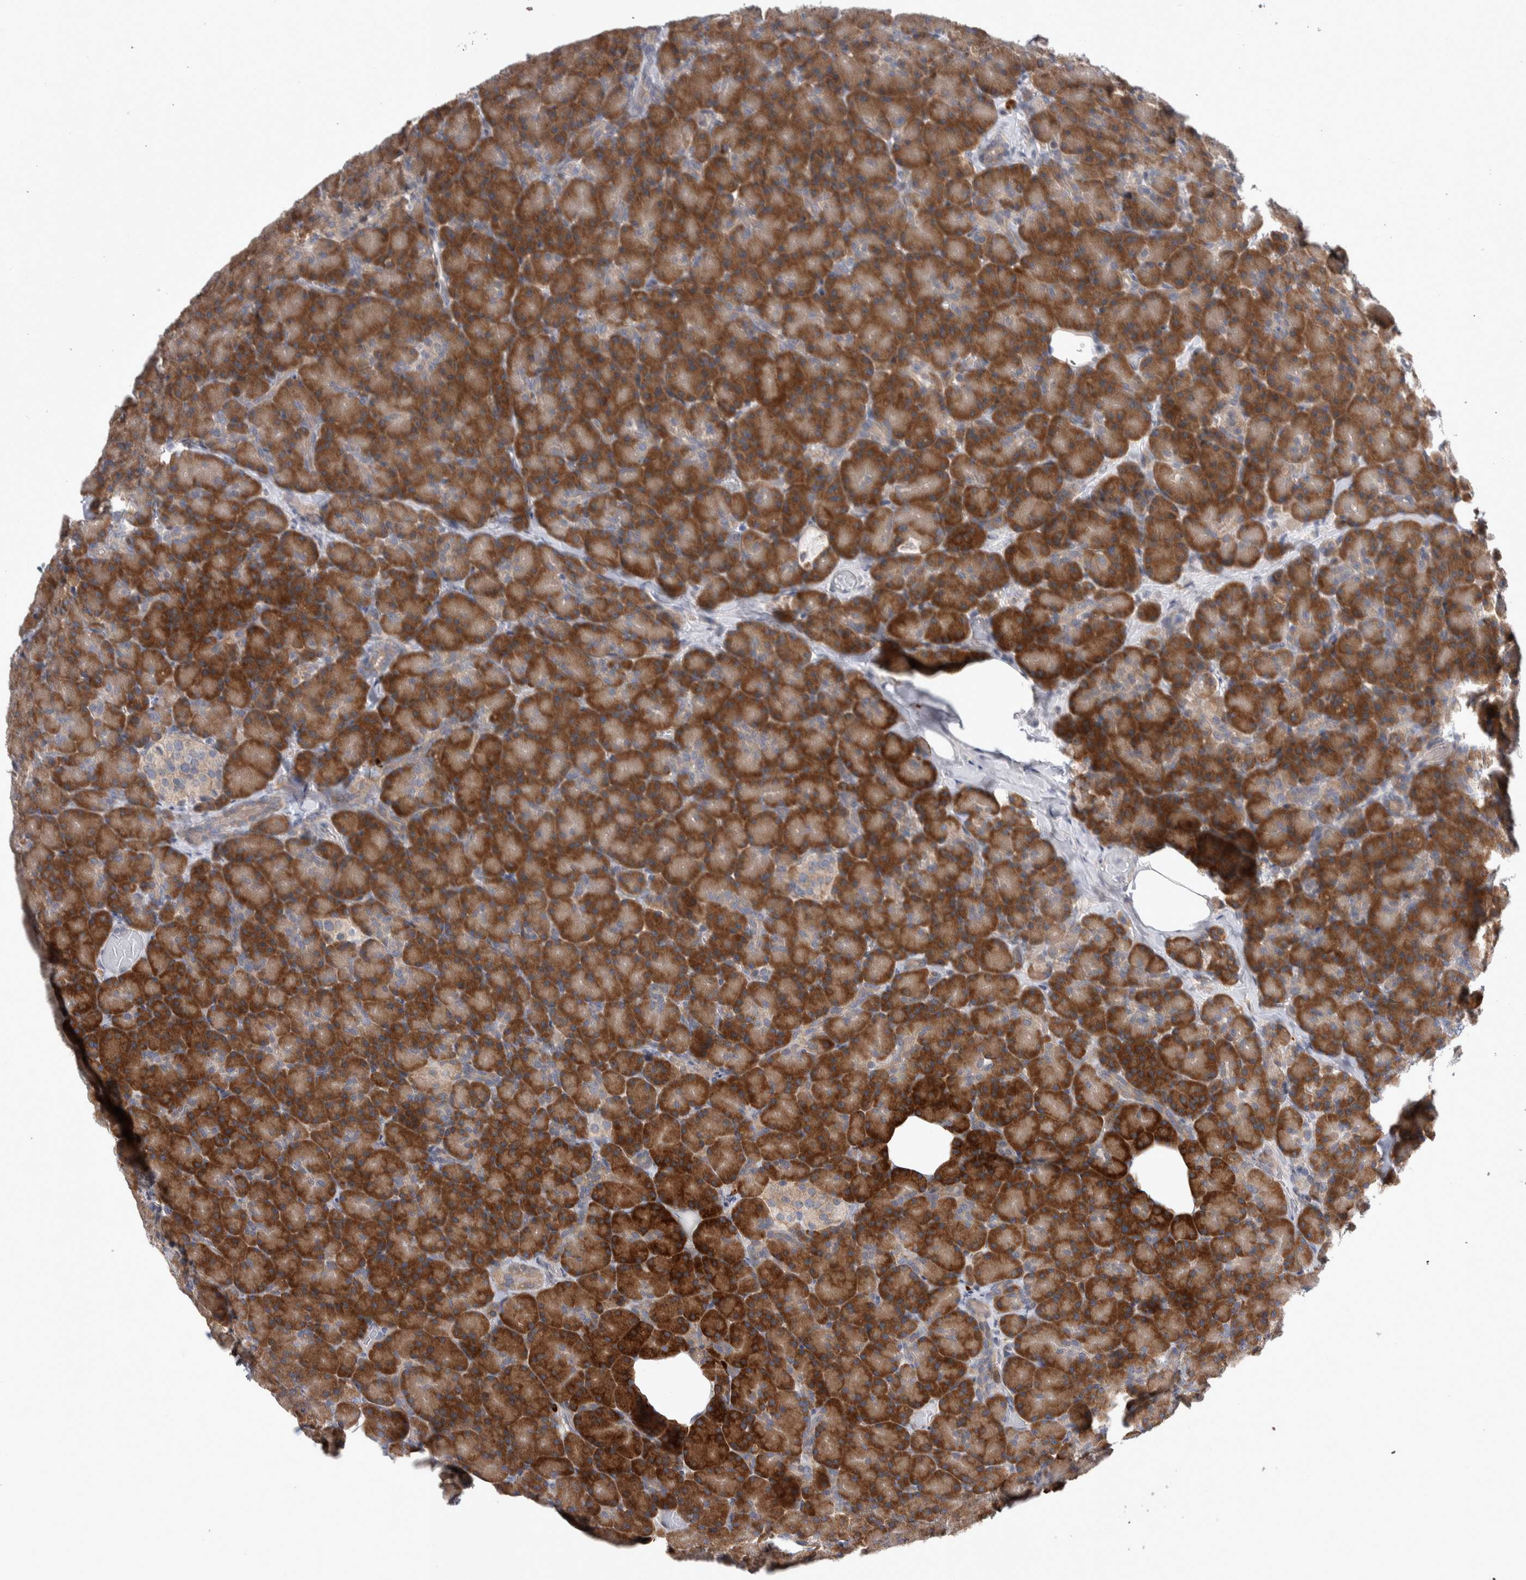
{"staining": {"intensity": "strong", "quantity": "25%-75%", "location": "cytoplasmic/membranous"}, "tissue": "pancreas", "cell_type": "Exocrine glandular cells", "image_type": "normal", "snomed": [{"axis": "morphology", "description": "Normal tissue, NOS"}, {"axis": "topography", "description": "Pancreas"}], "caption": "Immunohistochemical staining of unremarkable human pancreas exhibits strong cytoplasmic/membranous protein positivity in approximately 25%-75% of exocrine glandular cells.", "gene": "IBTK", "patient": {"sex": "female", "age": 43}}